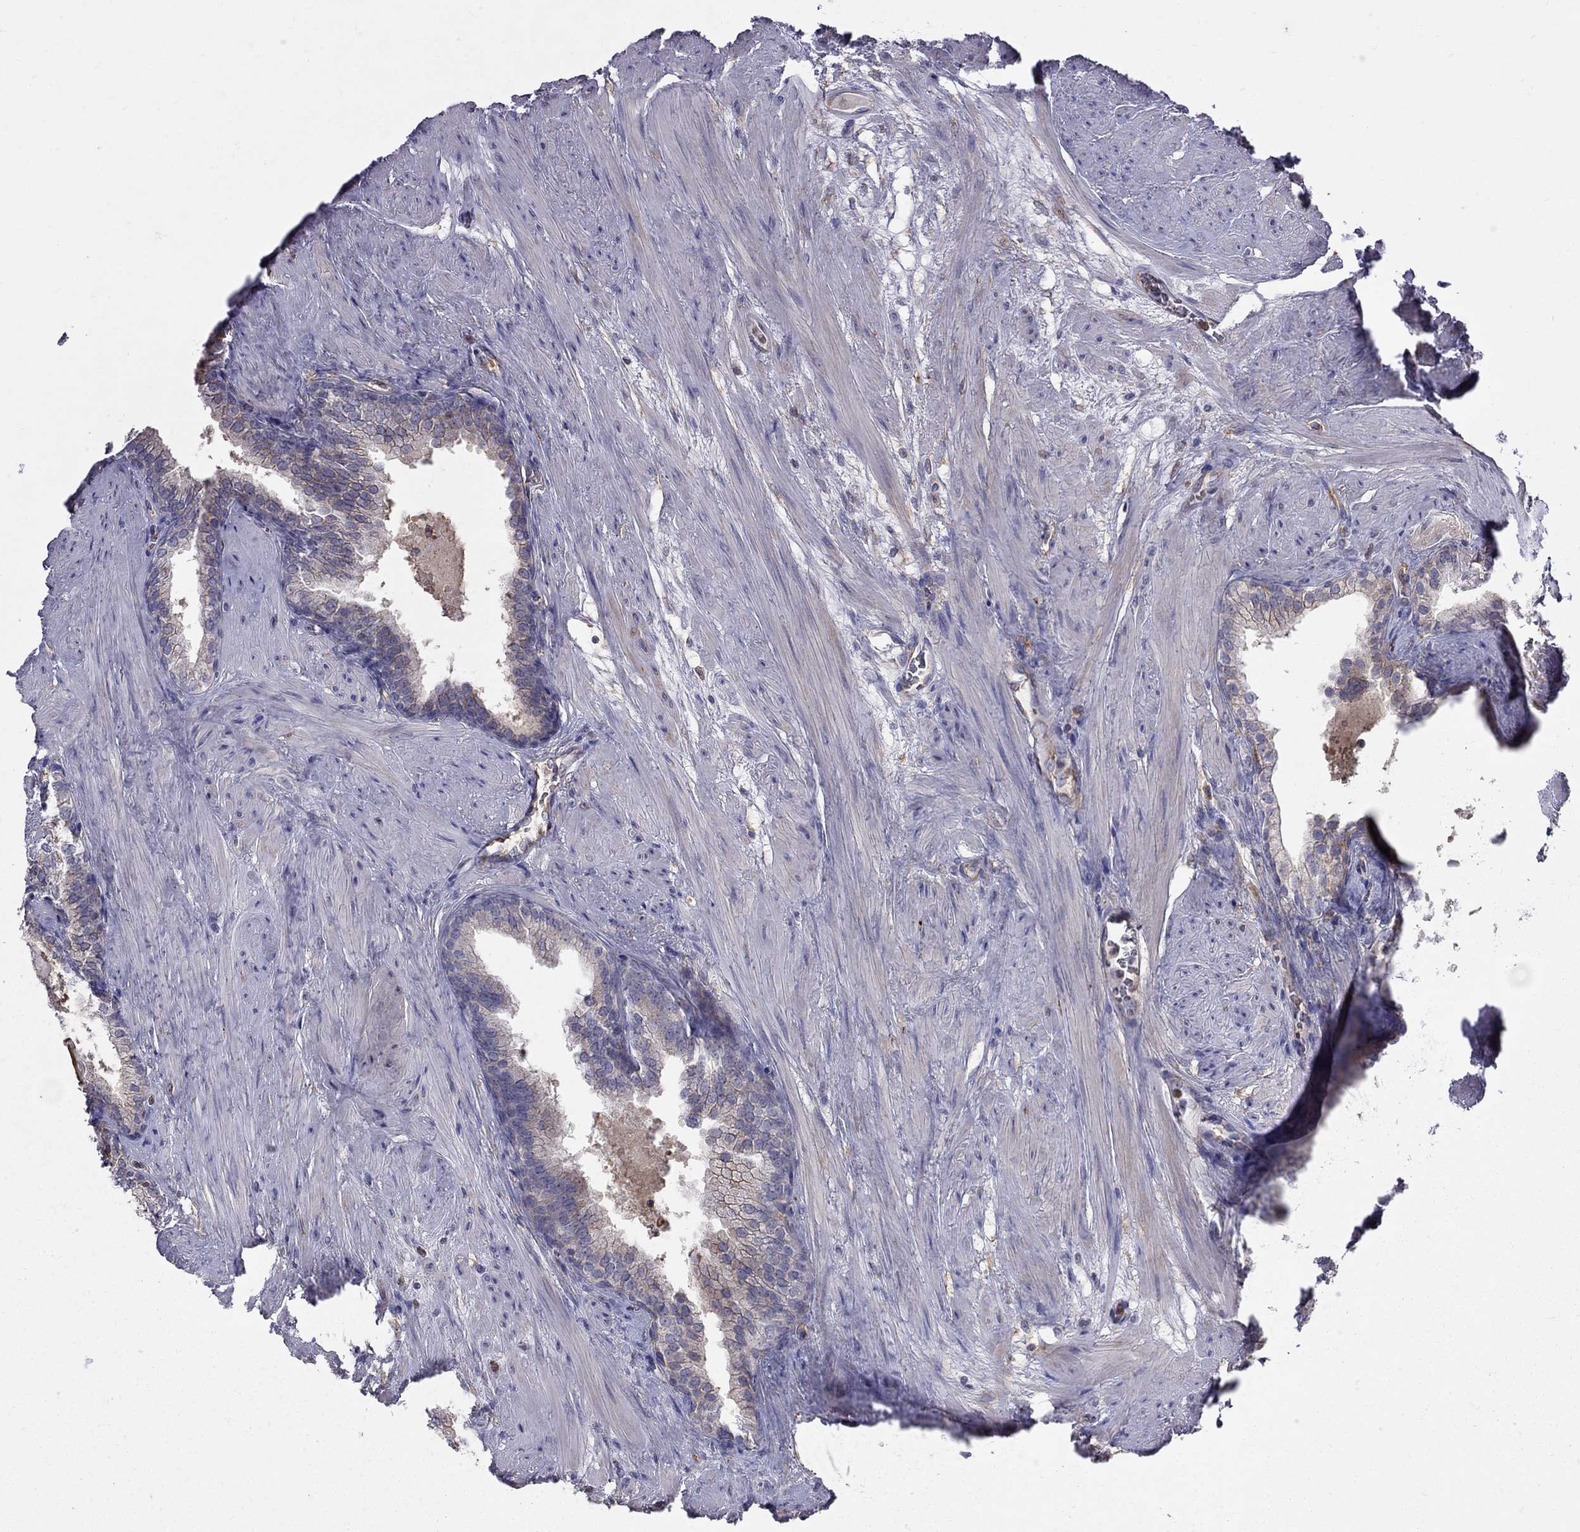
{"staining": {"intensity": "moderate", "quantity": "<25%", "location": "cytoplasmic/membranous"}, "tissue": "prostate cancer", "cell_type": "Tumor cells", "image_type": "cancer", "snomed": [{"axis": "morphology", "description": "Adenocarcinoma, NOS"}, {"axis": "topography", "description": "Prostate"}], "caption": "This photomicrograph demonstrates immunohistochemistry staining of human adenocarcinoma (prostate), with low moderate cytoplasmic/membranous positivity in about <25% of tumor cells.", "gene": "EIF4E3", "patient": {"sex": "male", "age": 69}}